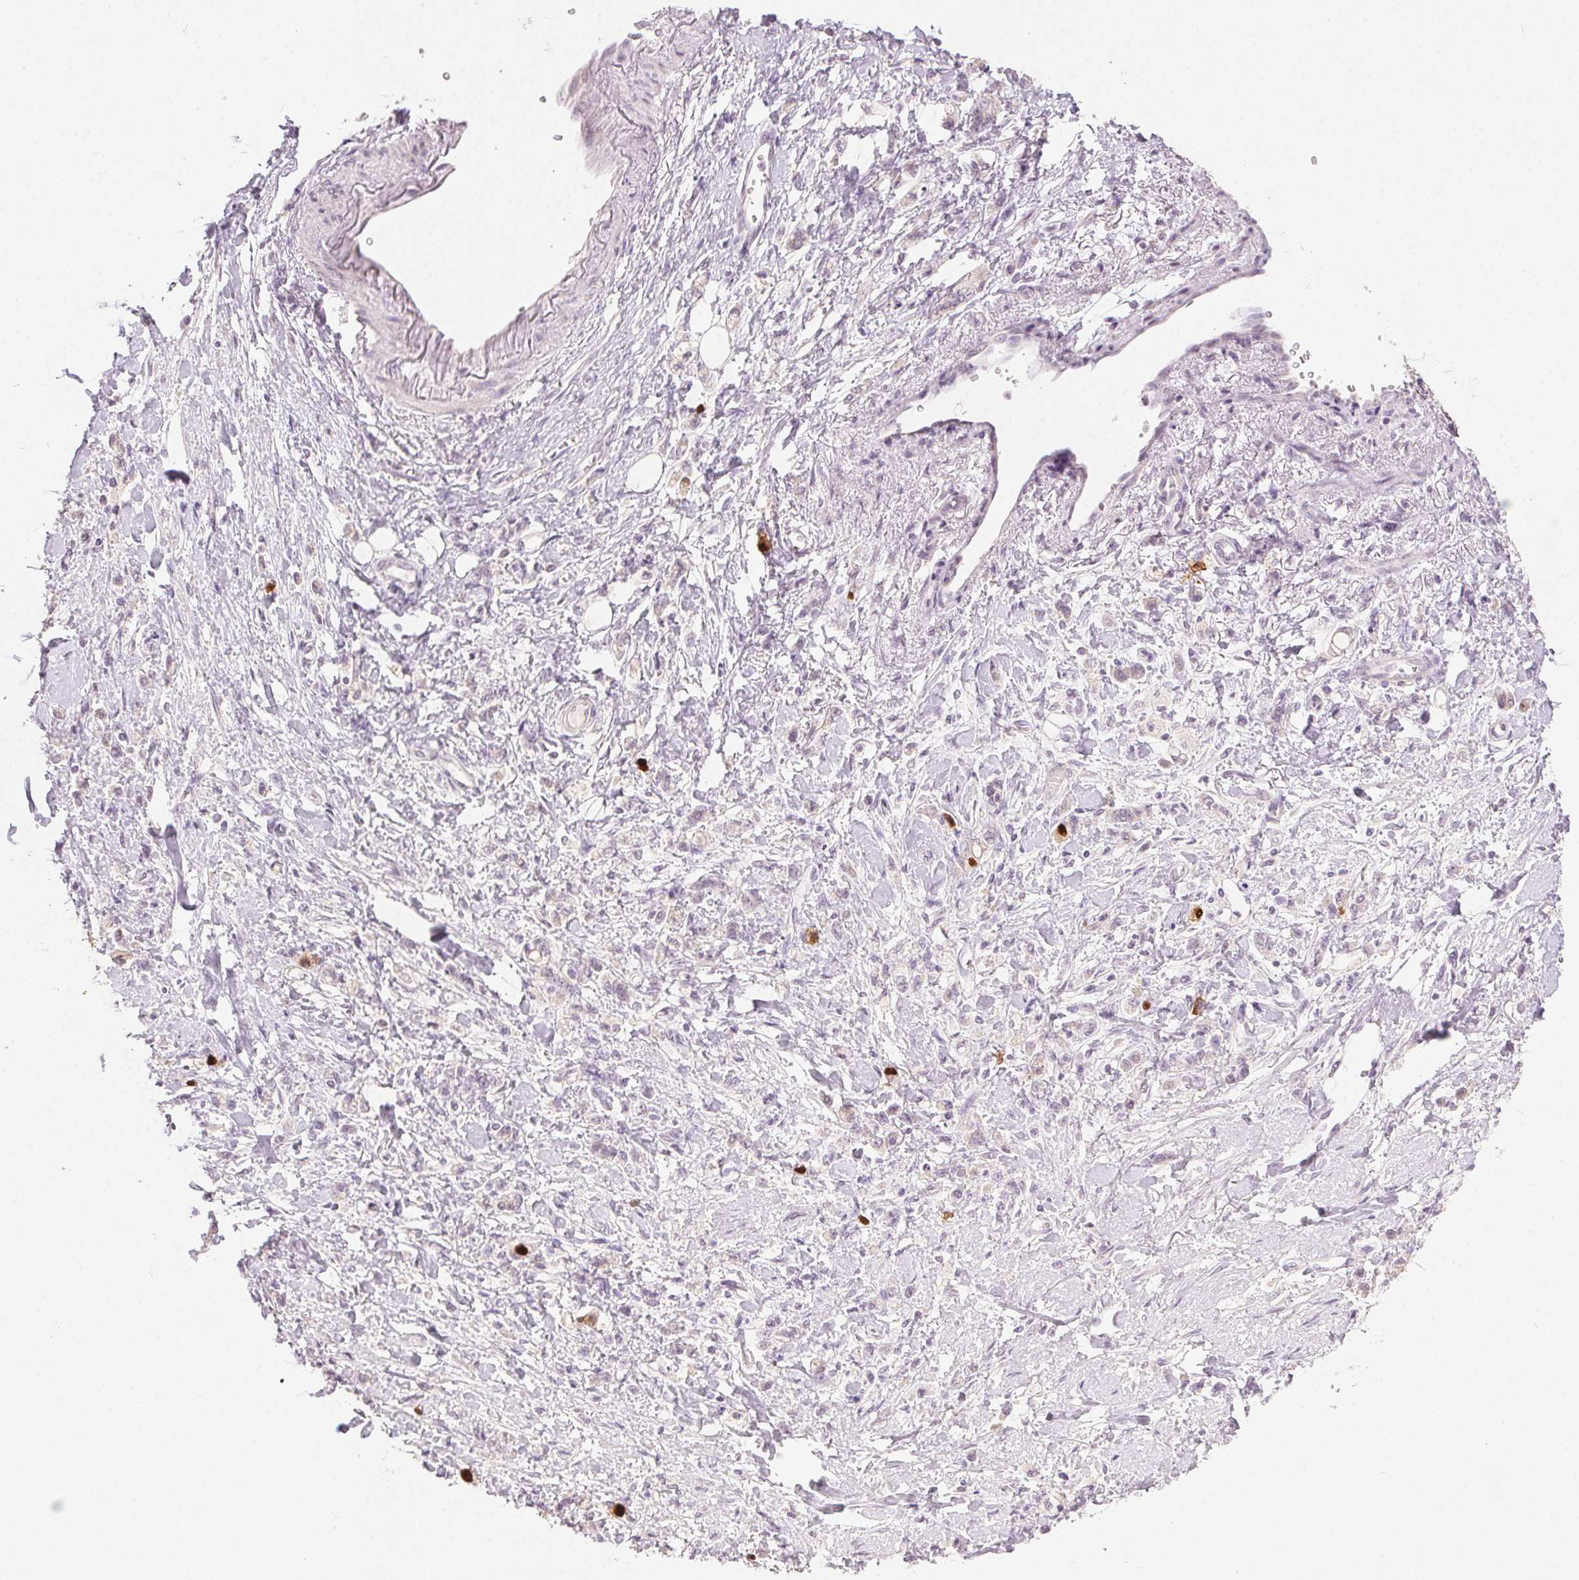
{"staining": {"intensity": "strong", "quantity": "<25%", "location": "nuclear"}, "tissue": "stomach cancer", "cell_type": "Tumor cells", "image_type": "cancer", "snomed": [{"axis": "morphology", "description": "Adenocarcinoma, NOS"}, {"axis": "topography", "description": "Stomach"}], "caption": "Immunohistochemistry (IHC) (DAB) staining of adenocarcinoma (stomach) demonstrates strong nuclear protein staining in approximately <25% of tumor cells.", "gene": "ANLN", "patient": {"sex": "male", "age": 77}}